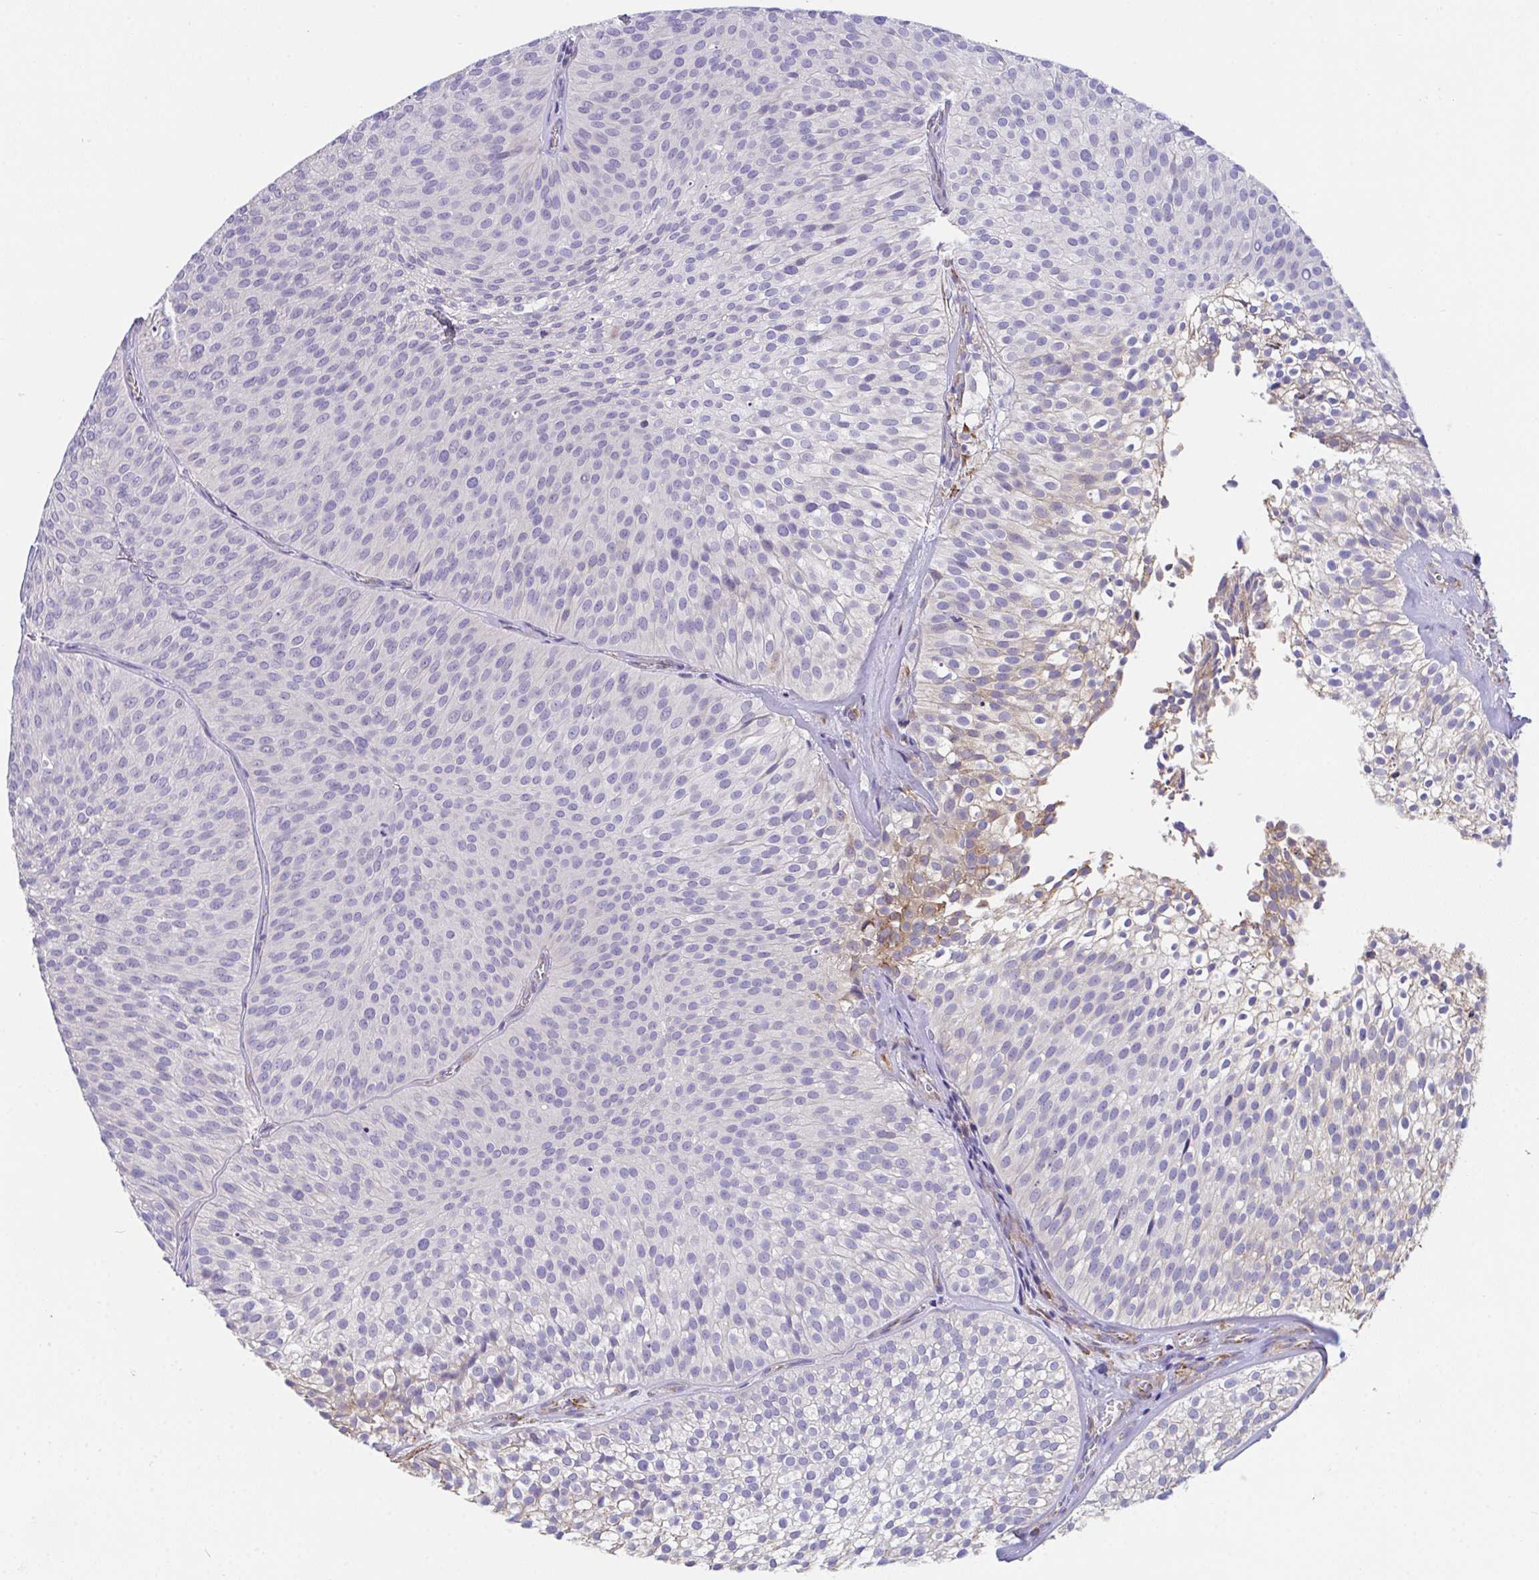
{"staining": {"intensity": "negative", "quantity": "none", "location": "none"}, "tissue": "urothelial cancer", "cell_type": "Tumor cells", "image_type": "cancer", "snomed": [{"axis": "morphology", "description": "Urothelial carcinoma, Low grade"}, {"axis": "topography", "description": "Urinary bladder"}], "caption": "Histopathology image shows no significant protein positivity in tumor cells of urothelial cancer. The staining is performed using DAB brown chromogen with nuclei counter-stained in using hematoxylin.", "gene": "MIA3", "patient": {"sex": "male", "age": 91}}